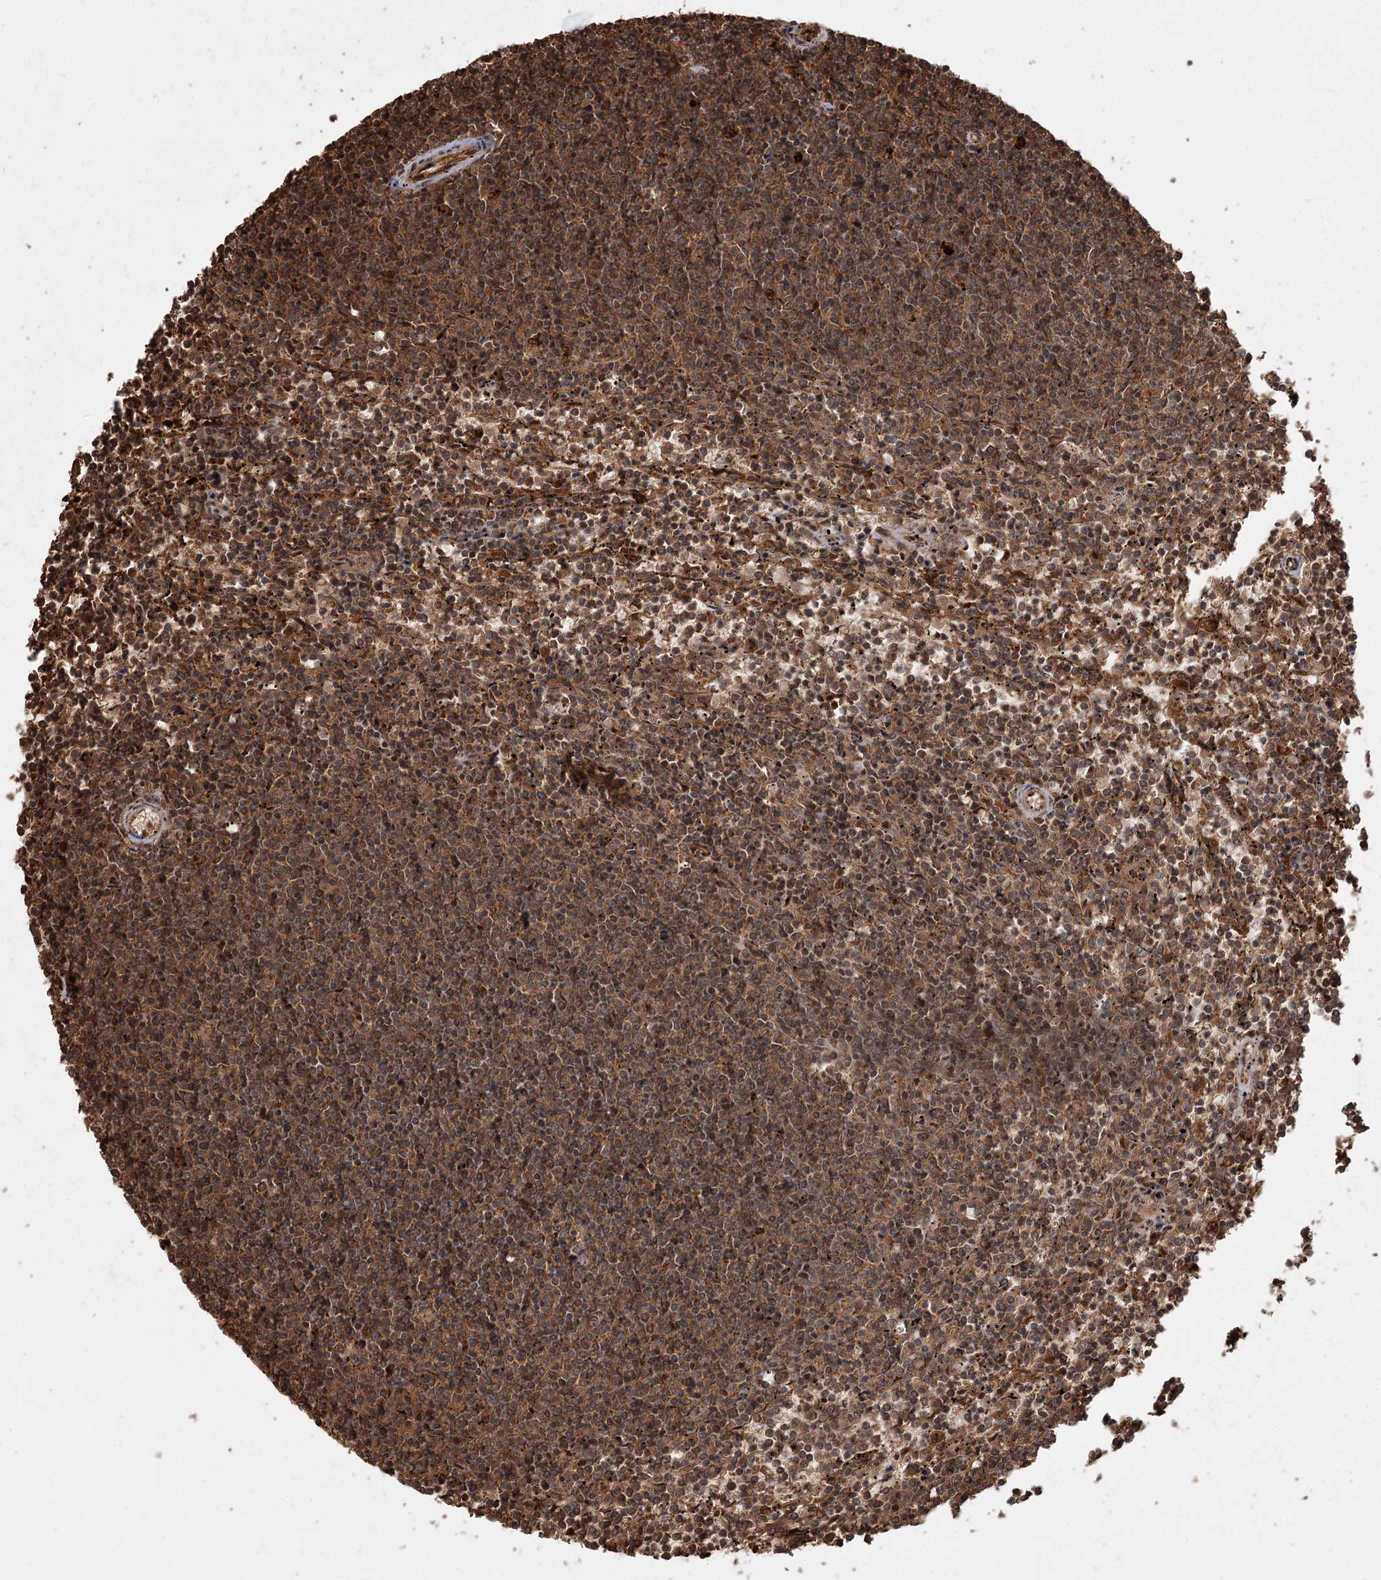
{"staining": {"intensity": "moderate", "quantity": ">75%", "location": "cytoplasmic/membranous"}, "tissue": "lymphoma", "cell_type": "Tumor cells", "image_type": "cancer", "snomed": [{"axis": "morphology", "description": "Malignant lymphoma, non-Hodgkin's type, Low grade"}, {"axis": "topography", "description": "Spleen"}], "caption": "Lymphoma stained with IHC displays moderate cytoplasmic/membranous positivity in approximately >75% of tumor cells.", "gene": "N6AMT1", "patient": {"sex": "female", "age": 50}}